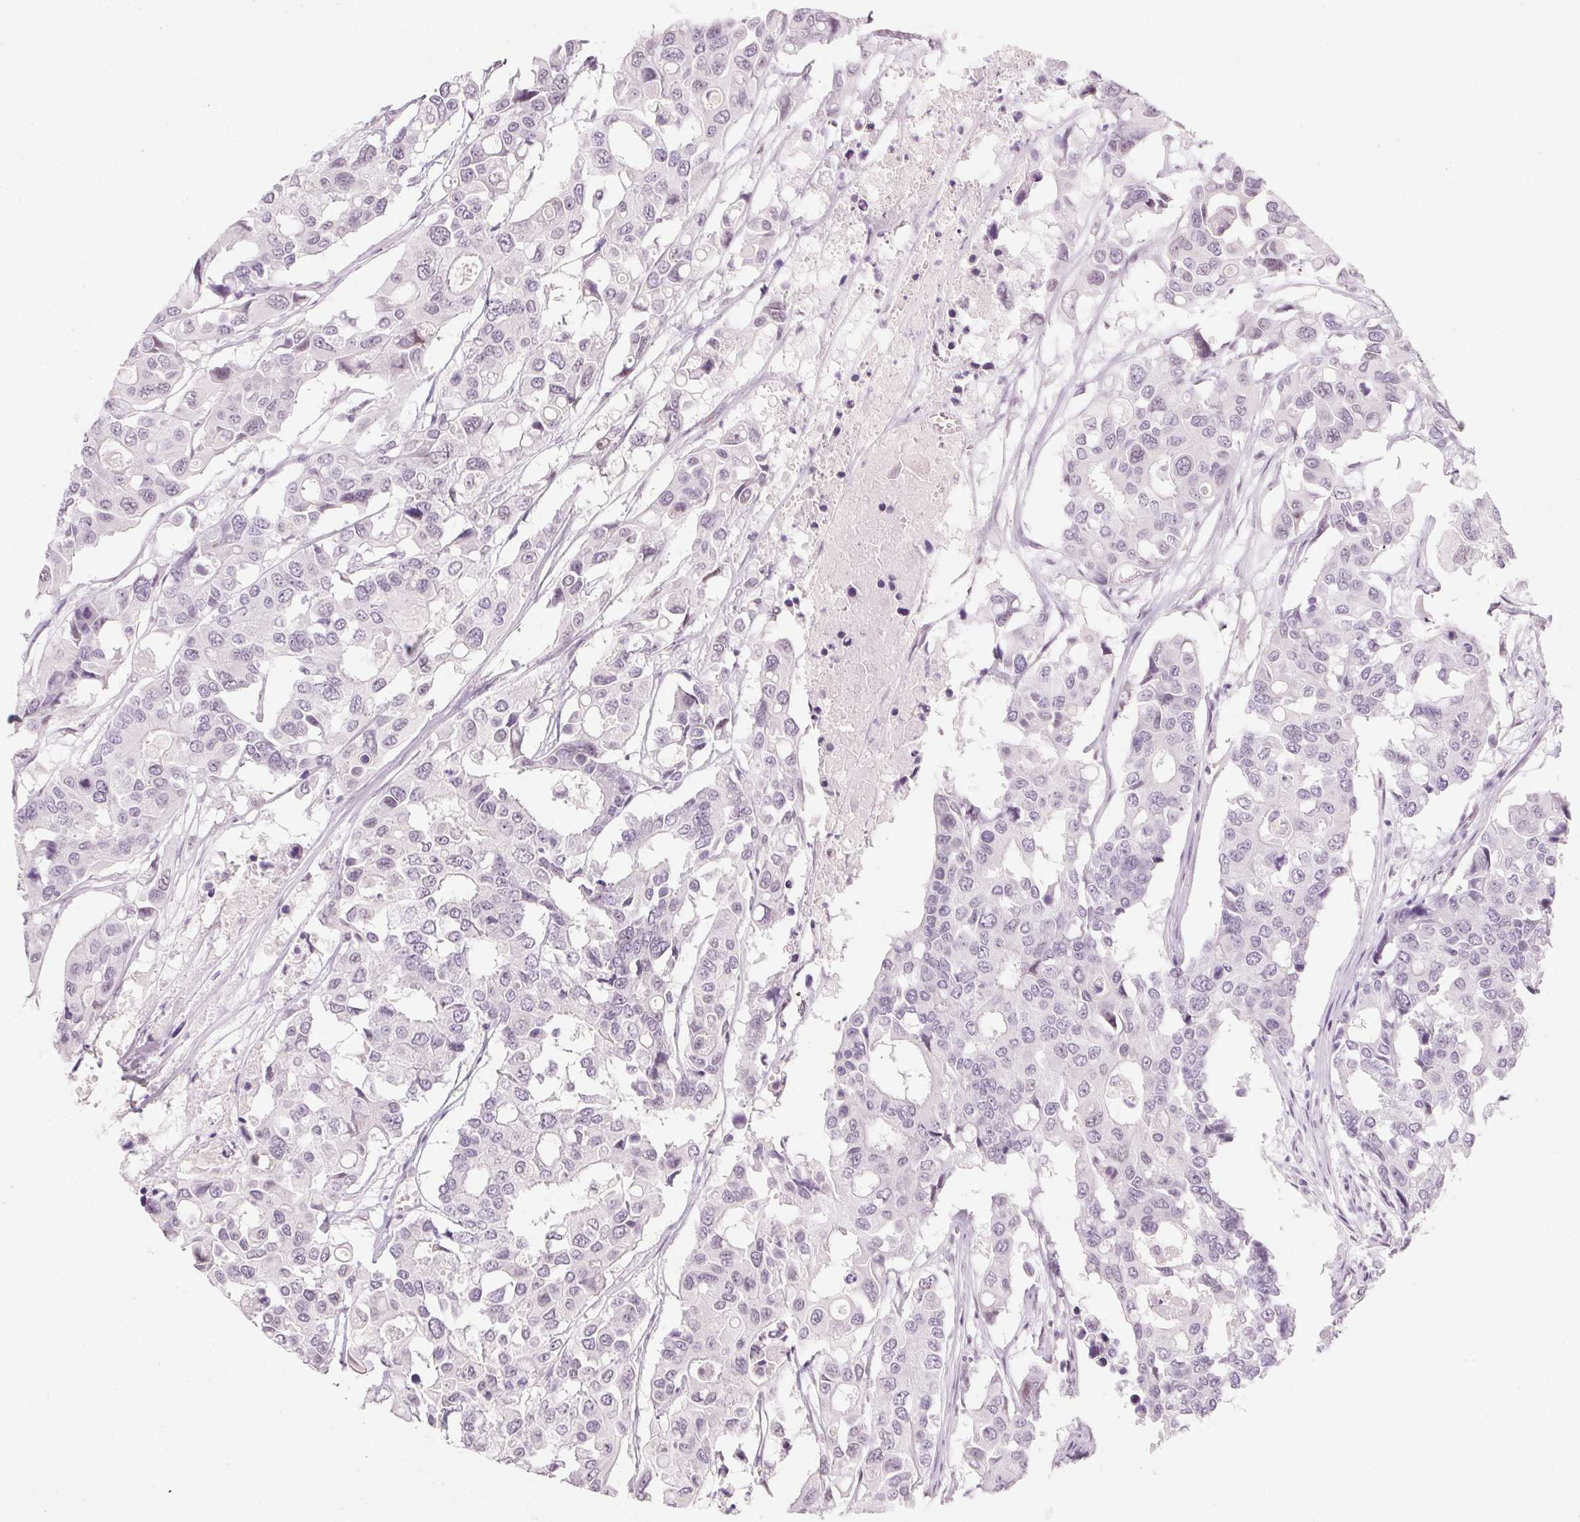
{"staining": {"intensity": "negative", "quantity": "none", "location": "none"}, "tissue": "colorectal cancer", "cell_type": "Tumor cells", "image_type": "cancer", "snomed": [{"axis": "morphology", "description": "Adenocarcinoma, NOS"}, {"axis": "topography", "description": "Colon"}], "caption": "Colorectal adenocarcinoma was stained to show a protein in brown. There is no significant staining in tumor cells. The staining was performed using DAB (3,3'-diaminobenzidine) to visualize the protein expression in brown, while the nuclei were stained in blue with hematoxylin (Magnification: 20x).", "gene": "KCNQ2", "patient": {"sex": "male", "age": 77}}